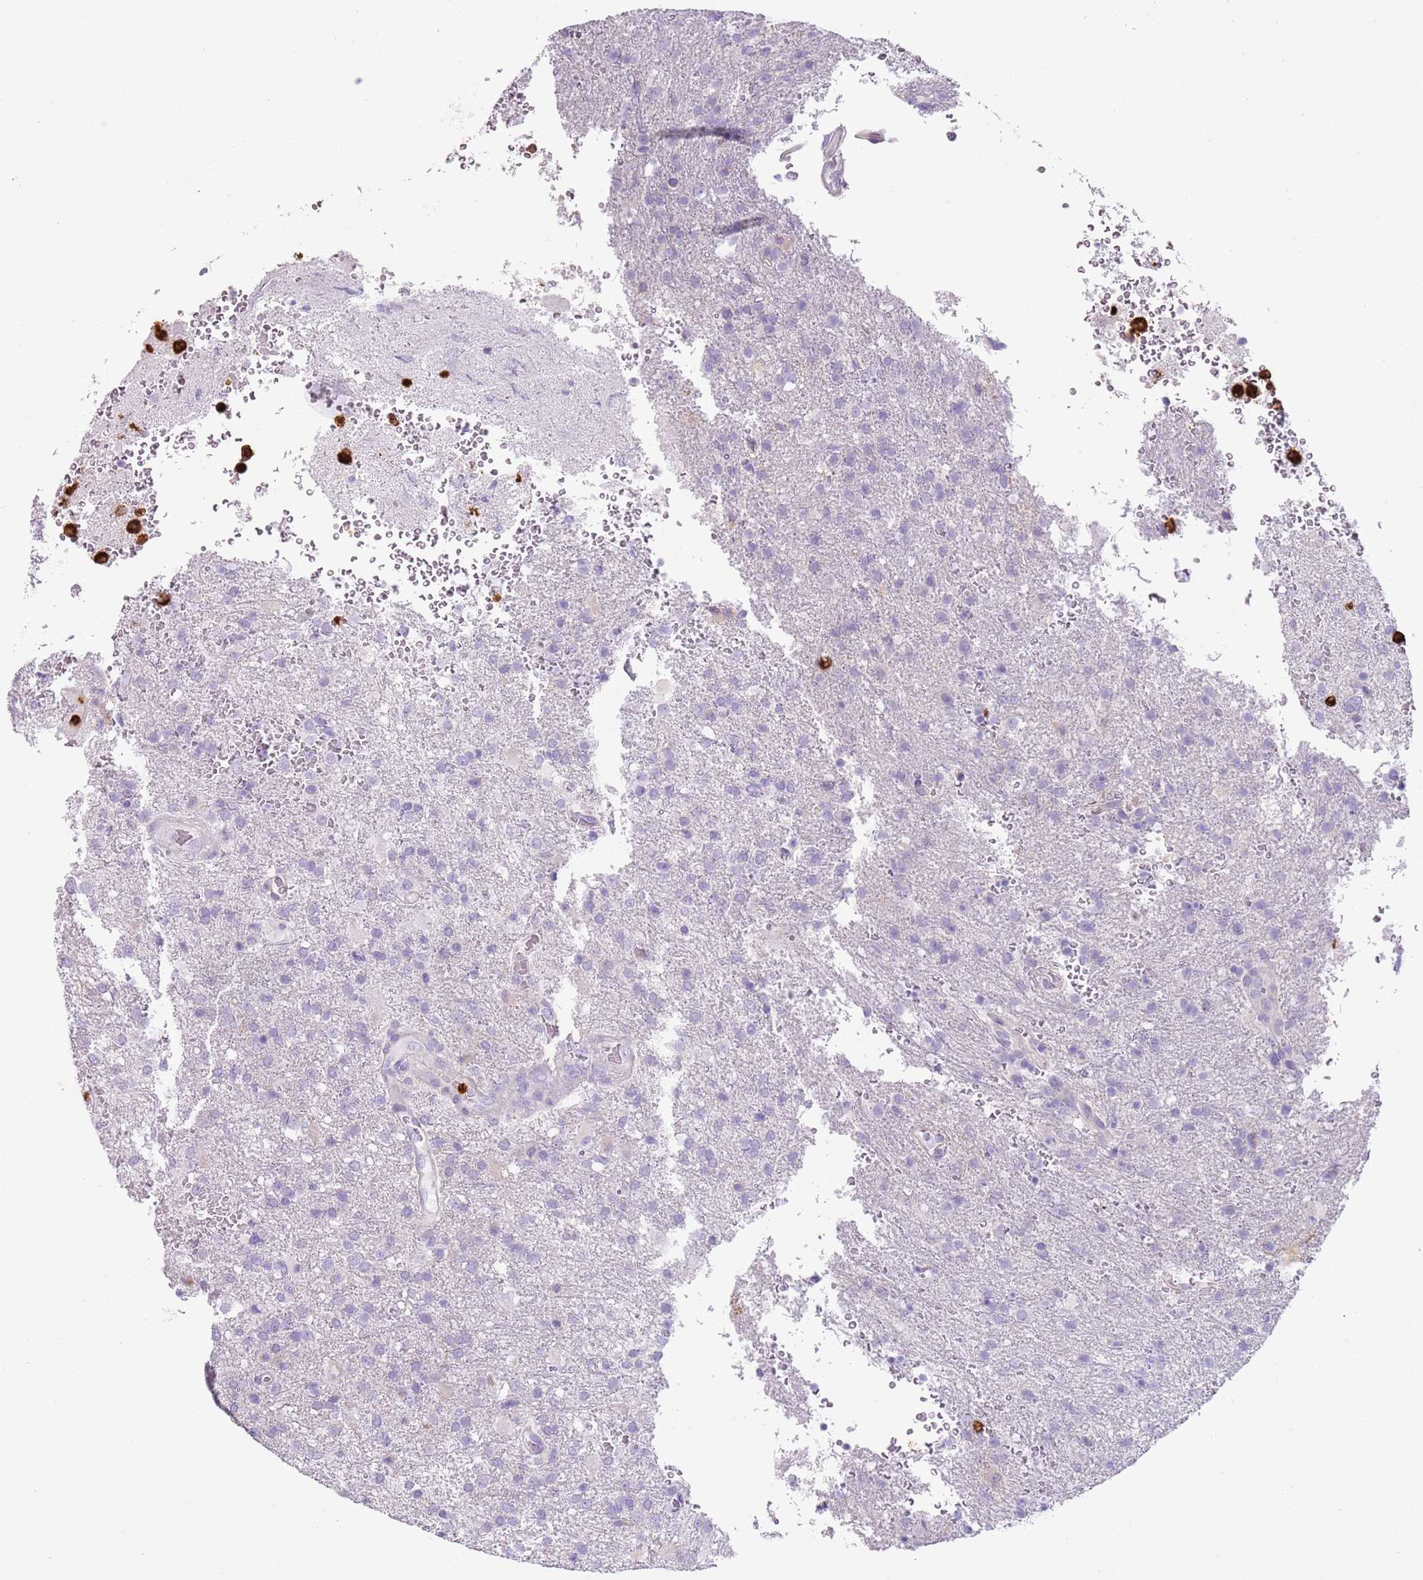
{"staining": {"intensity": "negative", "quantity": "none", "location": "none"}, "tissue": "glioma", "cell_type": "Tumor cells", "image_type": "cancer", "snomed": [{"axis": "morphology", "description": "Glioma, malignant, High grade"}, {"axis": "topography", "description": "Brain"}], "caption": "Tumor cells show no significant protein positivity in glioma.", "gene": "CD177", "patient": {"sex": "female", "age": 74}}